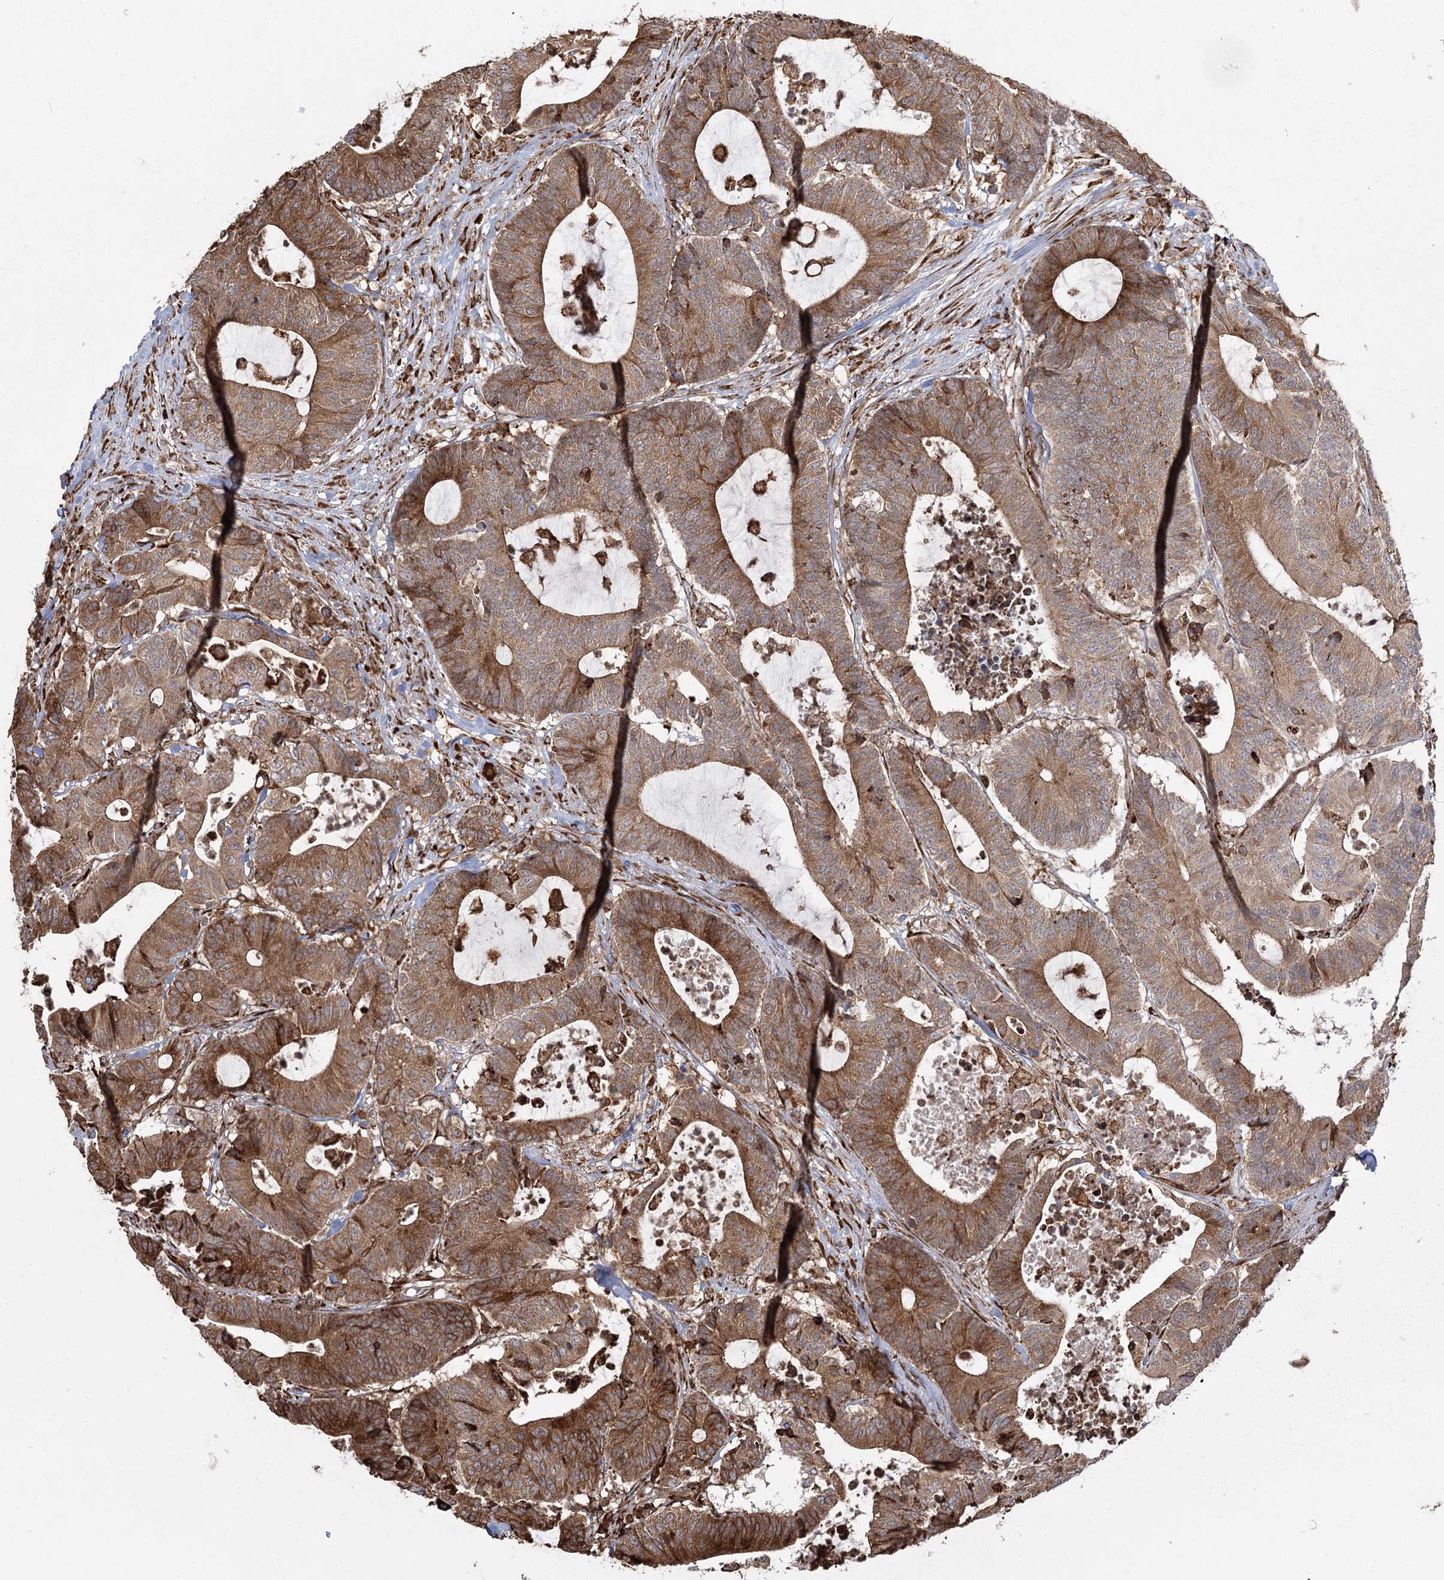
{"staining": {"intensity": "moderate", "quantity": ">75%", "location": "cytoplasmic/membranous"}, "tissue": "colorectal cancer", "cell_type": "Tumor cells", "image_type": "cancer", "snomed": [{"axis": "morphology", "description": "Adenocarcinoma, NOS"}, {"axis": "topography", "description": "Colon"}], "caption": "There is medium levels of moderate cytoplasmic/membranous positivity in tumor cells of adenocarcinoma (colorectal), as demonstrated by immunohistochemical staining (brown color).", "gene": "FAM13A", "patient": {"sex": "female", "age": 84}}